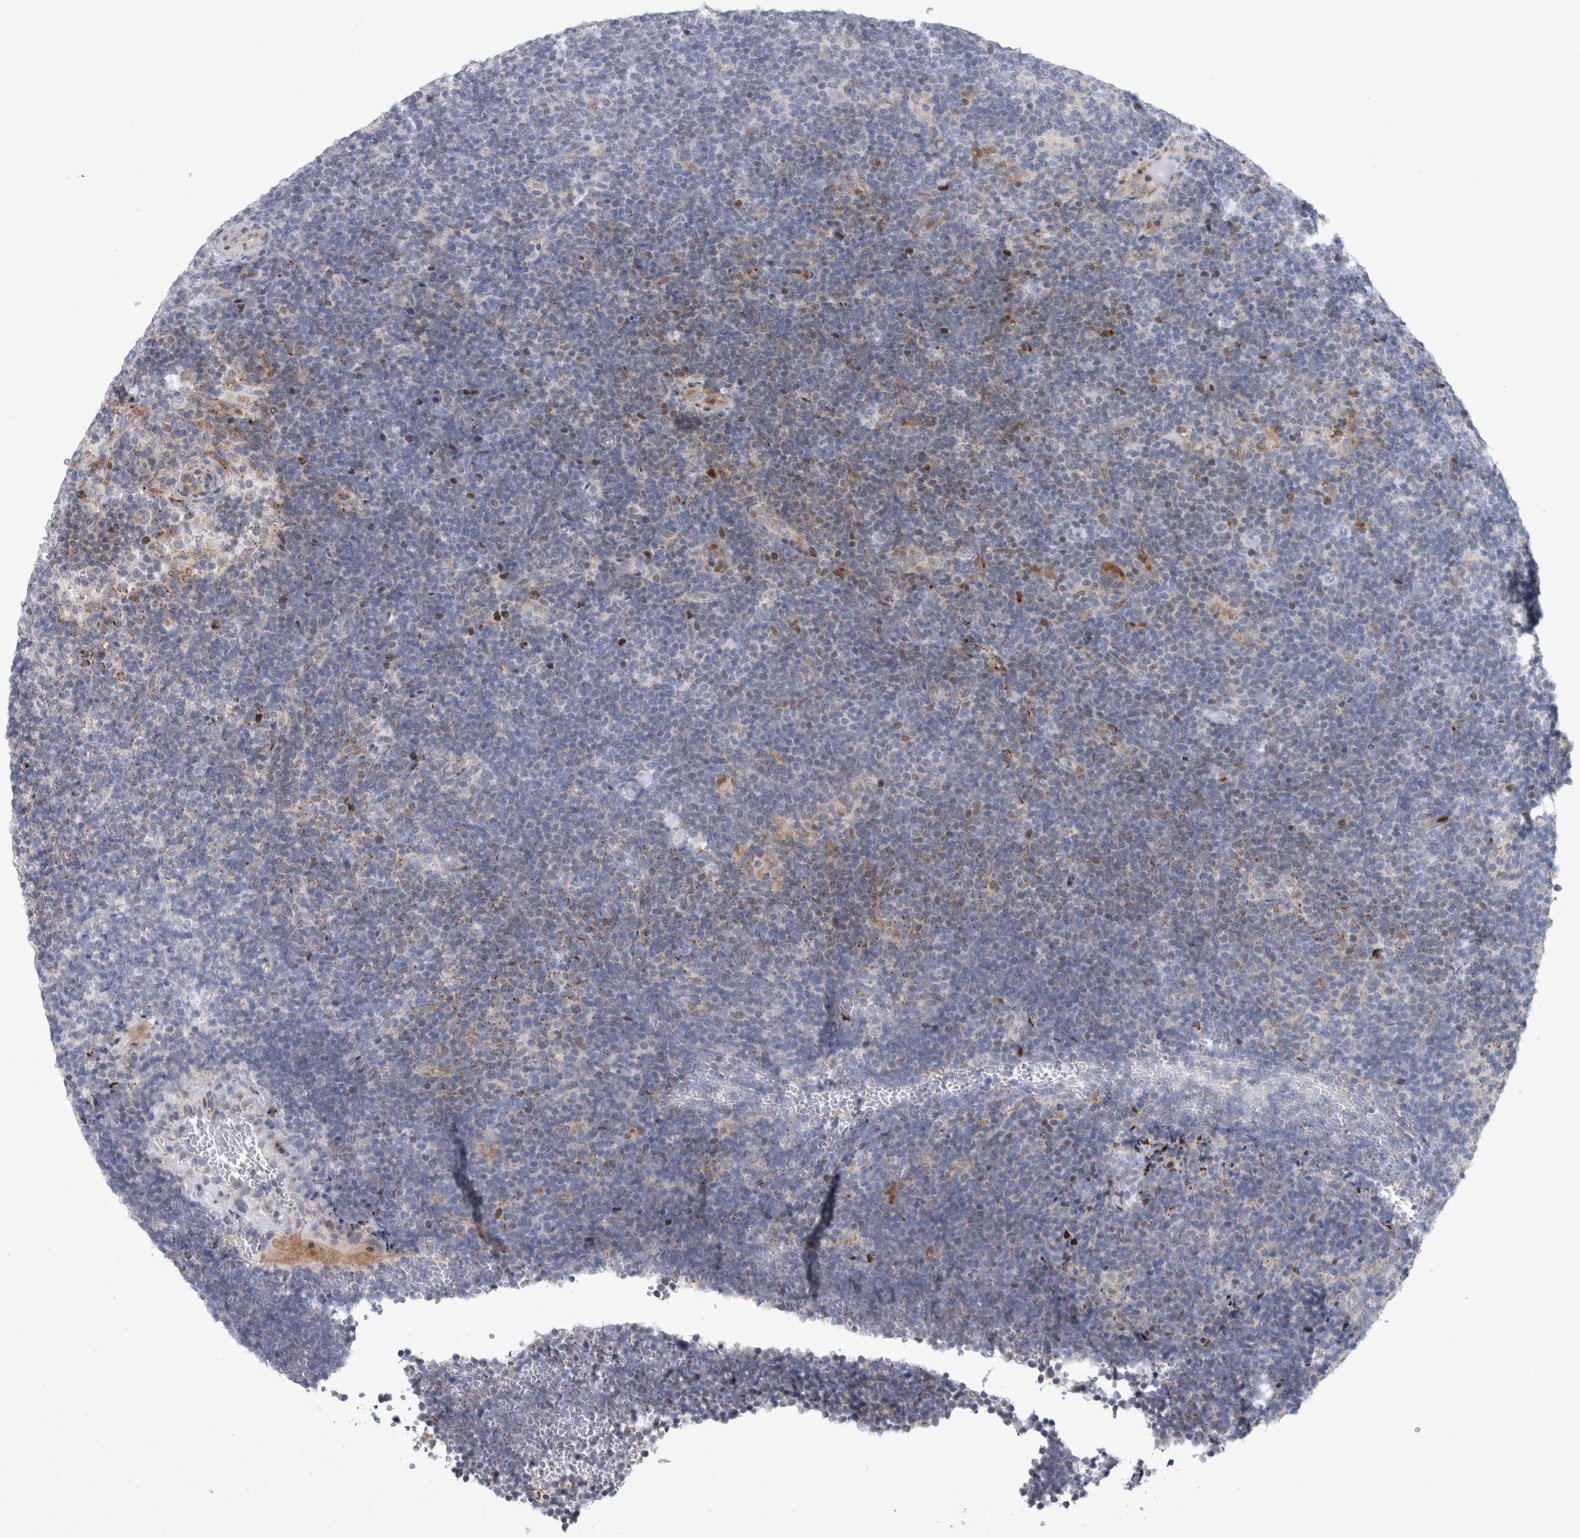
{"staining": {"intensity": "negative", "quantity": "none", "location": "none"}, "tissue": "lymphoma", "cell_type": "Tumor cells", "image_type": "cancer", "snomed": [{"axis": "morphology", "description": "Hodgkin's disease, NOS"}, {"axis": "topography", "description": "Lymph node"}], "caption": "This micrograph is of Hodgkin's disease stained with immunohistochemistry to label a protein in brown with the nuclei are counter-stained blue. There is no positivity in tumor cells.", "gene": "RBM48", "patient": {"sex": "female", "age": 57}}